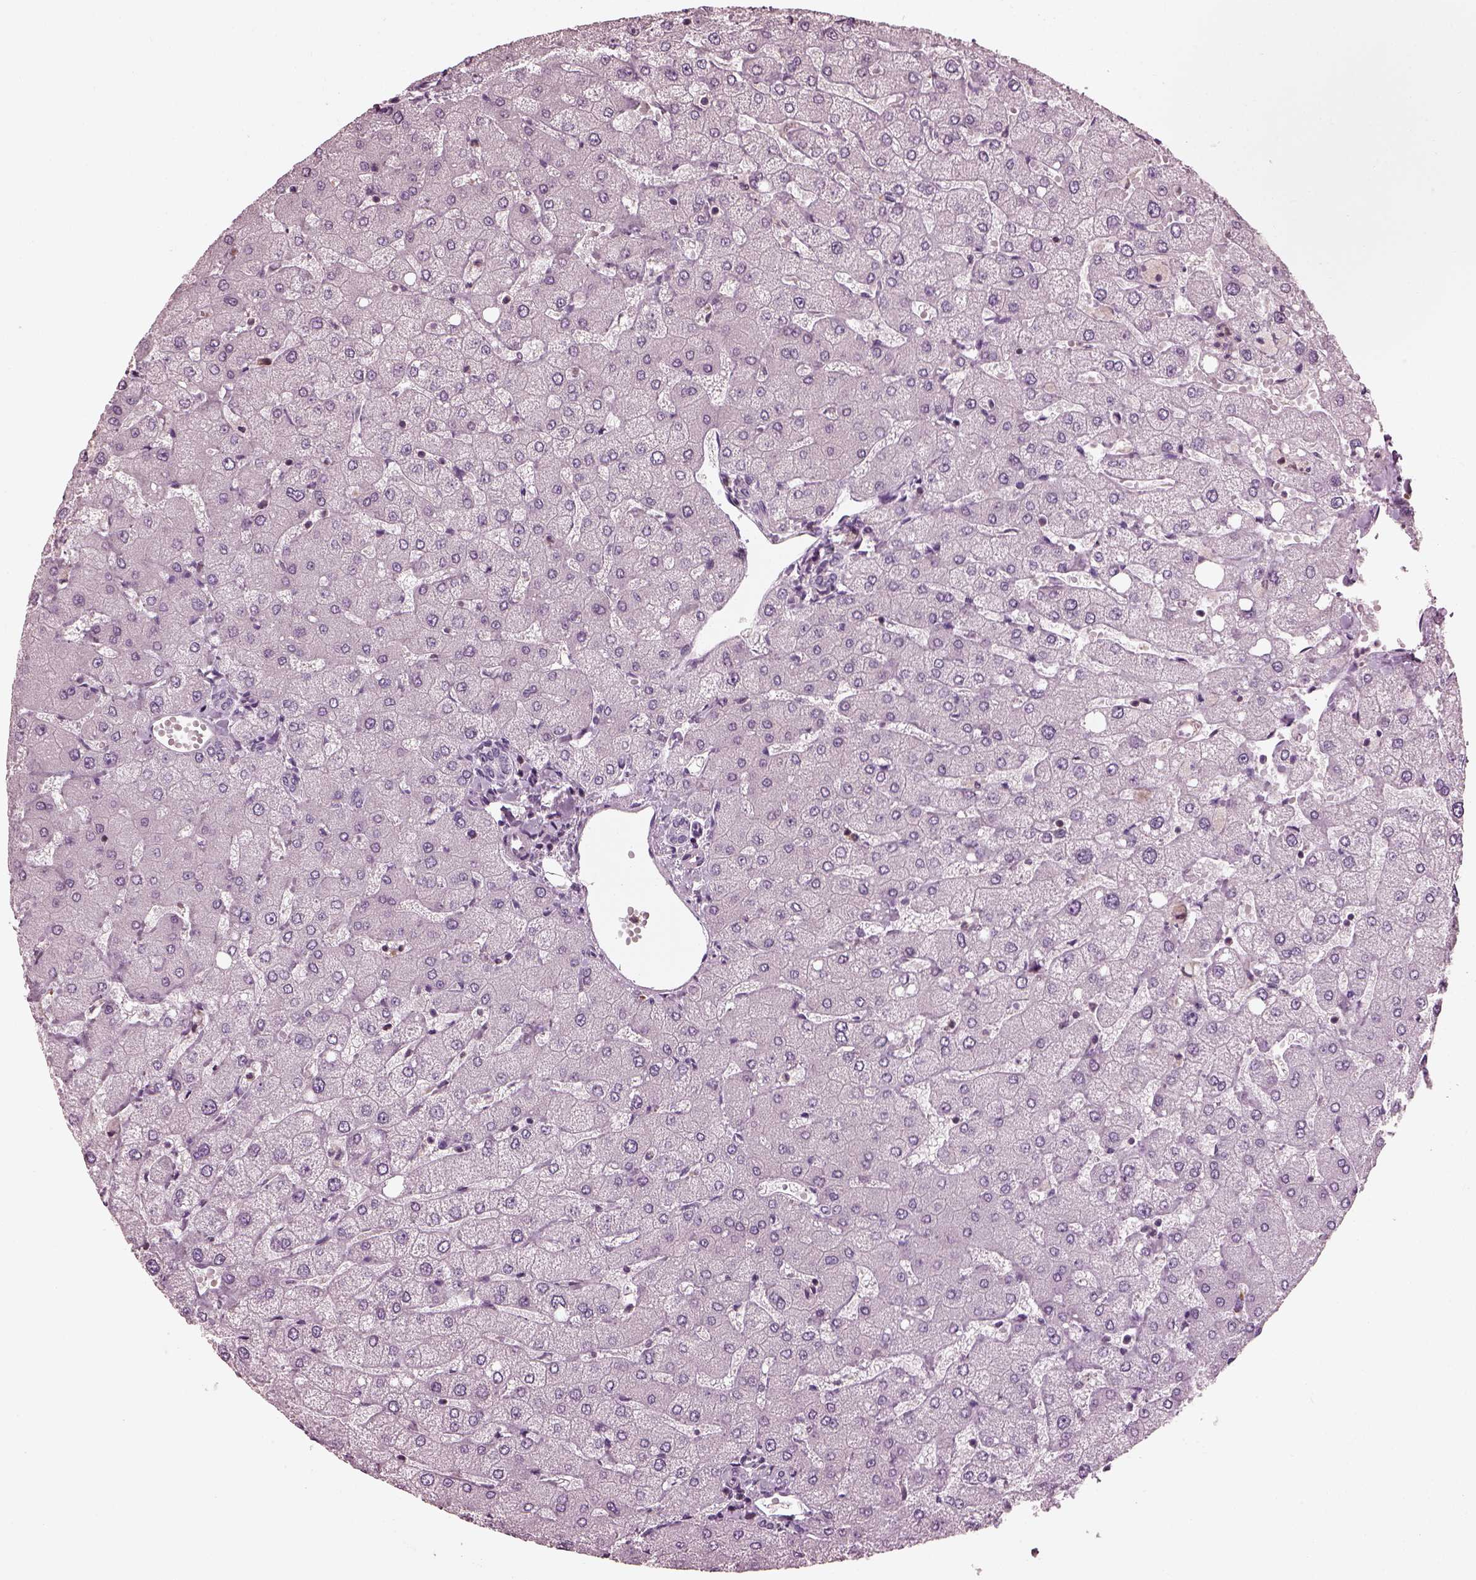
{"staining": {"intensity": "negative", "quantity": "none", "location": "none"}, "tissue": "liver", "cell_type": "Cholangiocytes", "image_type": "normal", "snomed": [{"axis": "morphology", "description": "Normal tissue, NOS"}, {"axis": "topography", "description": "Liver"}], "caption": "IHC photomicrograph of normal liver stained for a protein (brown), which demonstrates no staining in cholangiocytes.", "gene": "BFSP1", "patient": {"sex": "female", "age": 54}}